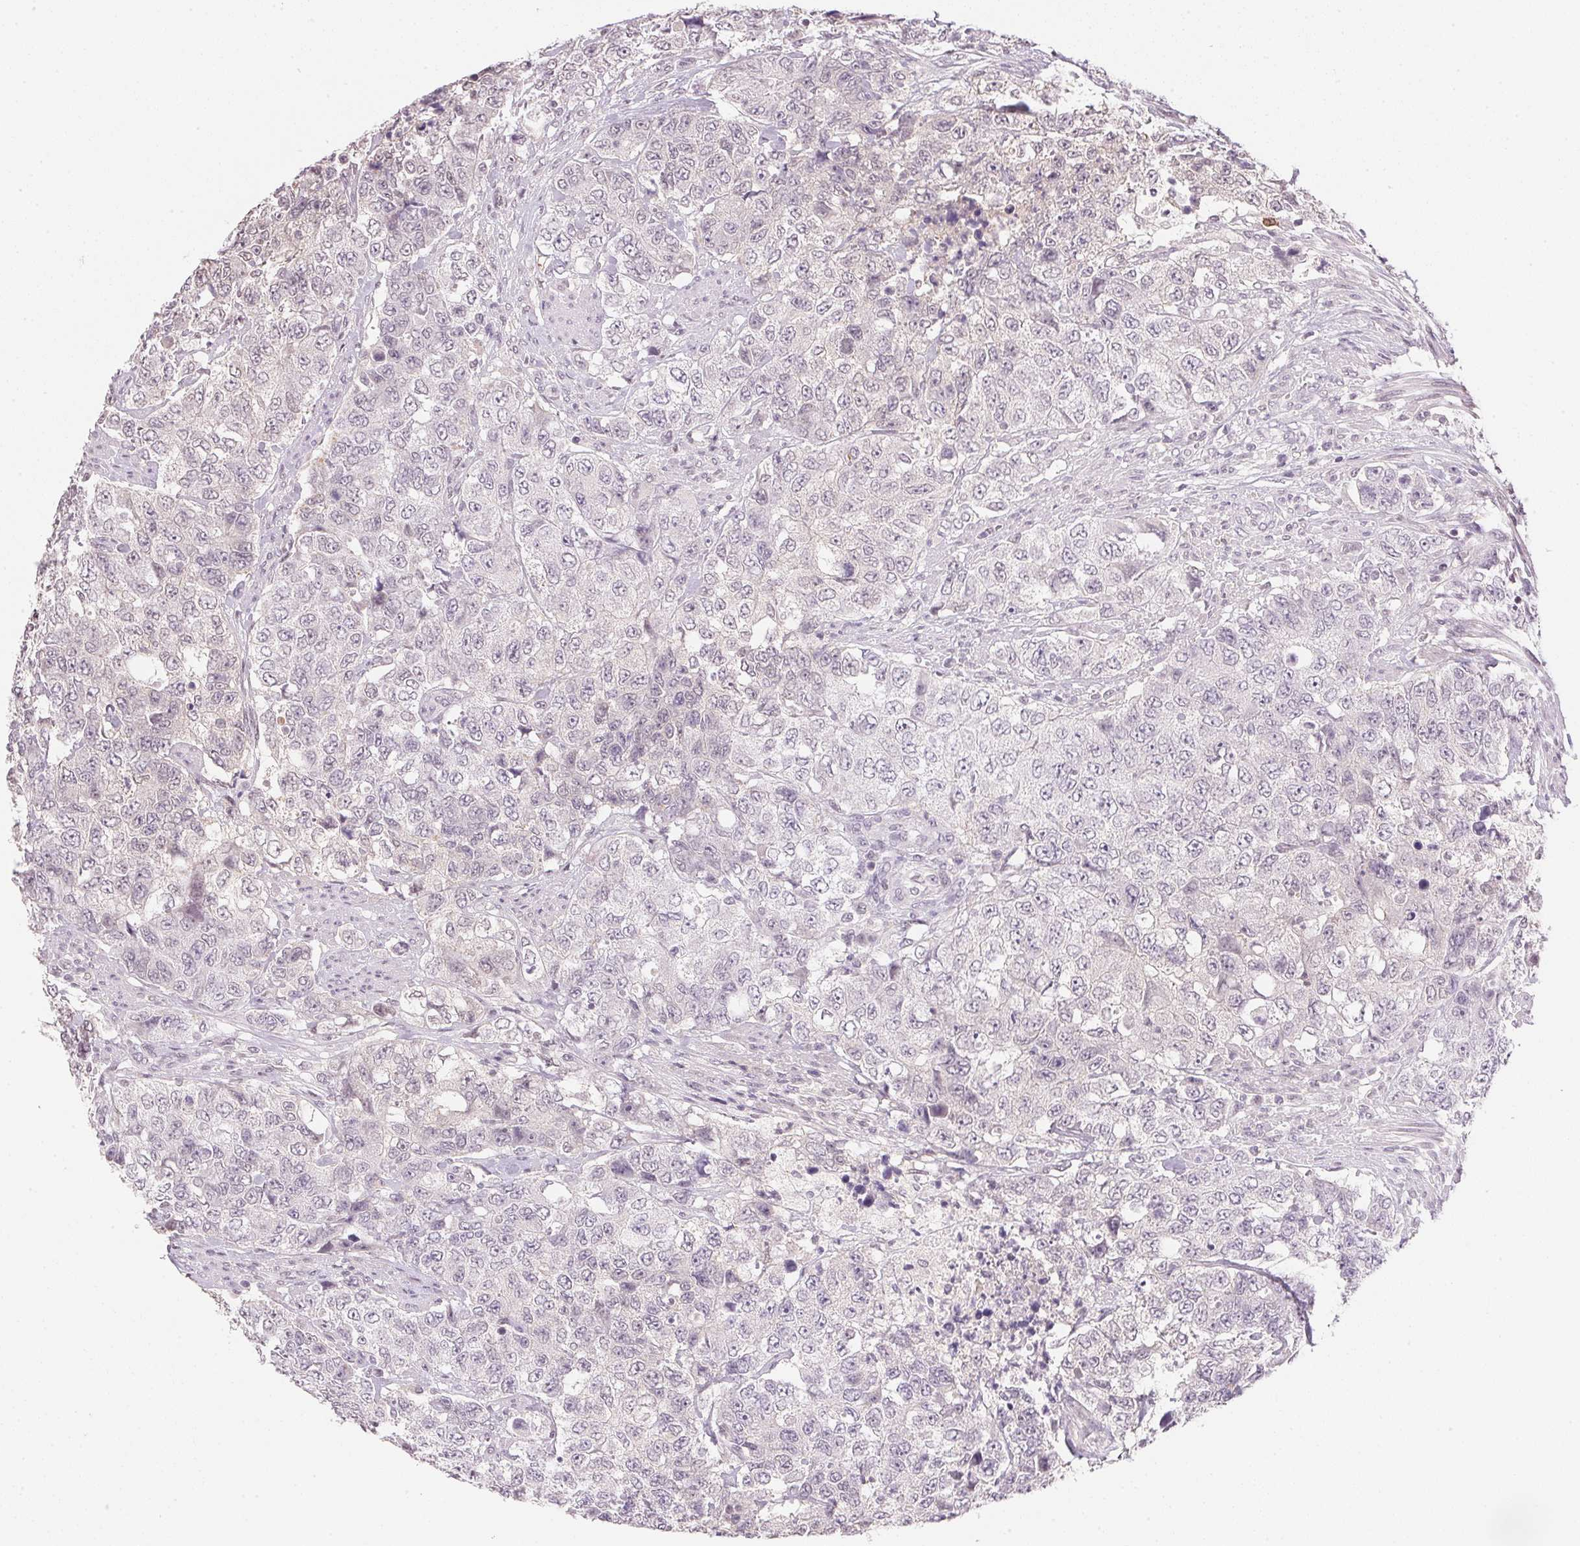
{"staining": {"intensity": "negative", "quantity": "none", "location": "none"}, "tissue": "urothelial cancer", "cell_type": "Tumor cells", "image_type": "cancer", "snomed": [{"axis": "morphology", "description": "Urothelial carcinoma, High grade"}, {"axis": "topography", "description": "Urinary bladder"}], "caption": "Immunohistochemistry of urothelial cancer demonstrates no positivity in tumor cells.", "gene": "FNDC4", "patient": {"sex": "female", "age": 78}}